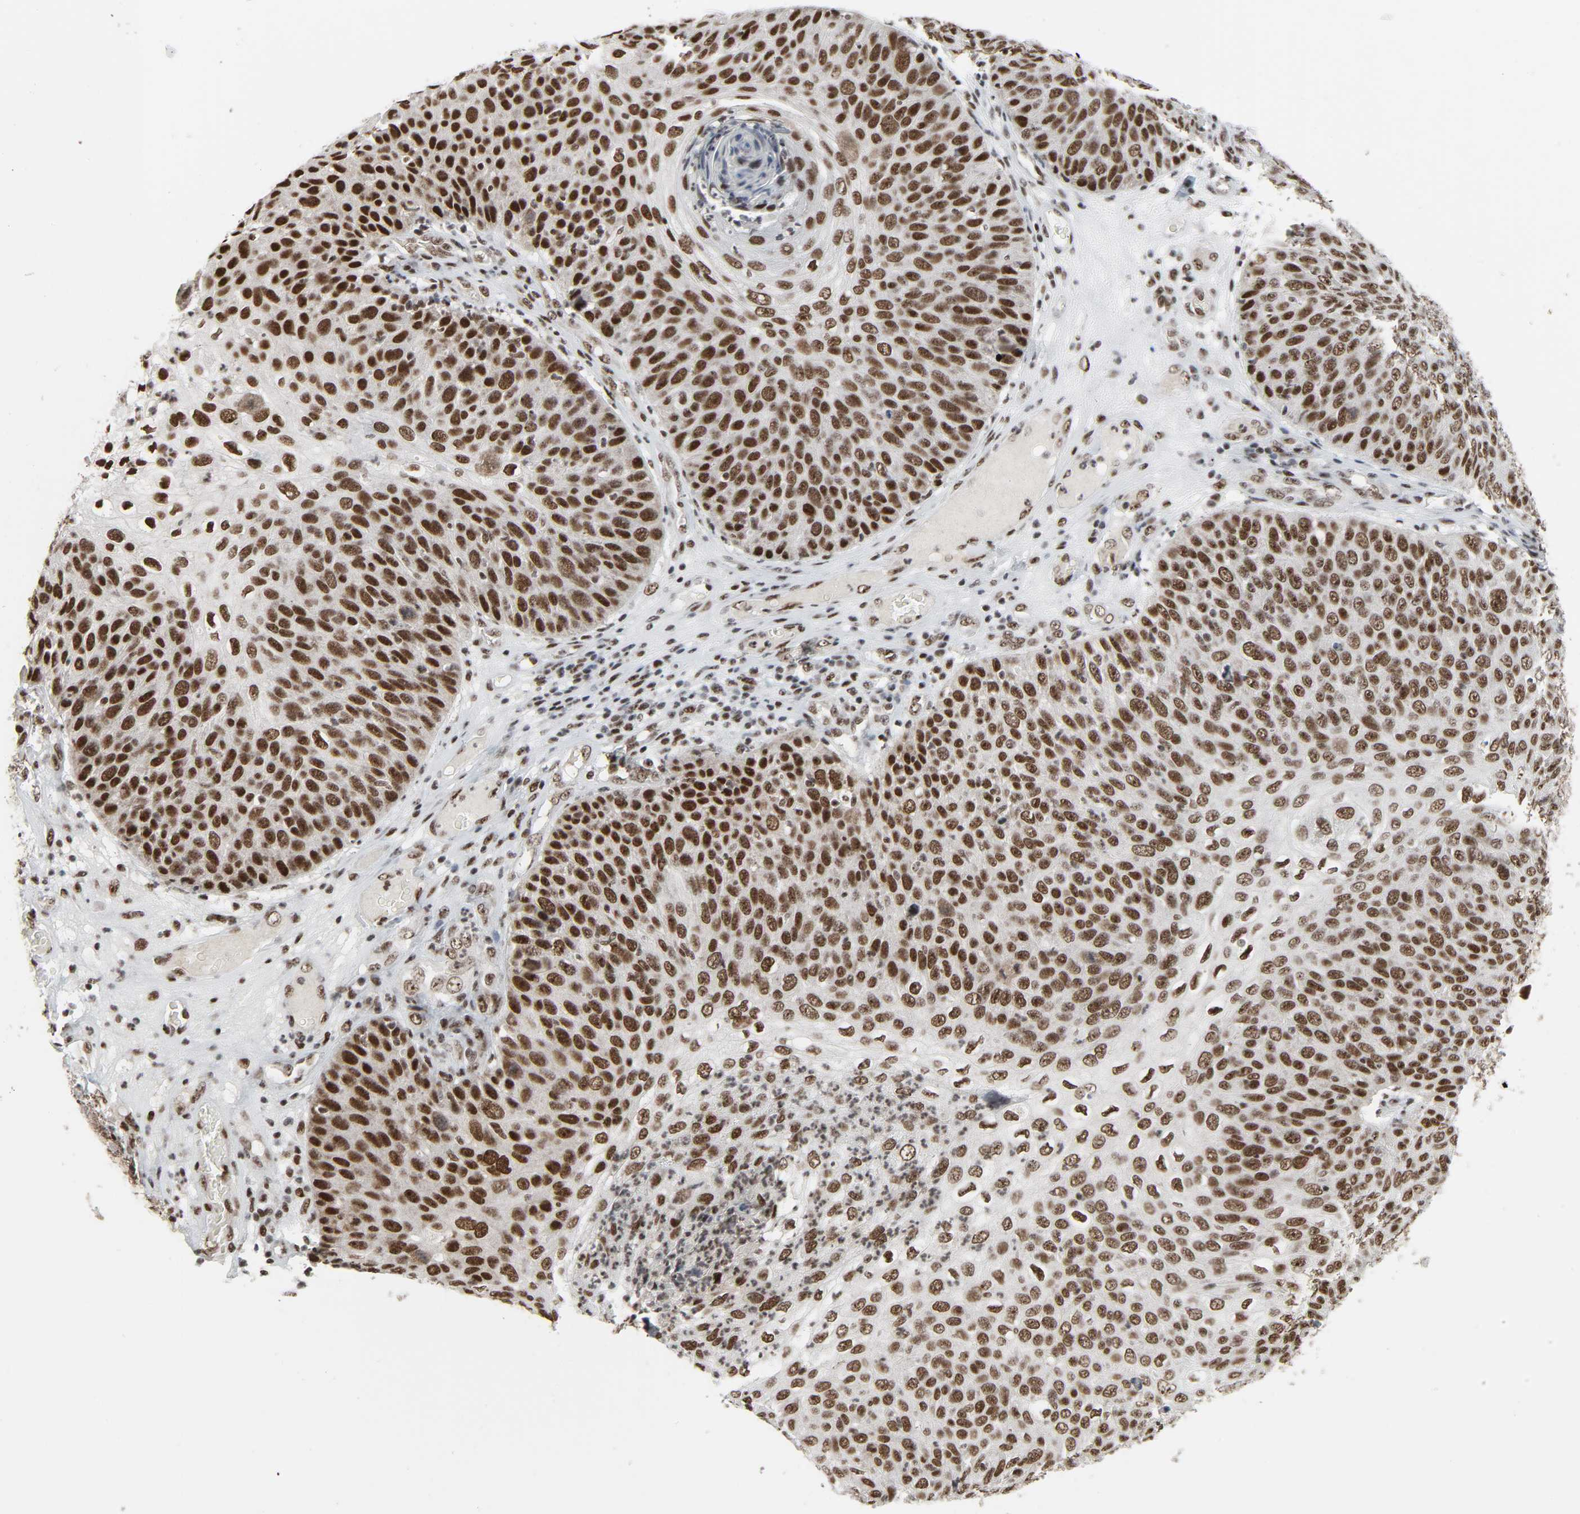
{"staining": {"intensity": "strong", "quantity": ">75%", "location": "nuclear"}, "tissue": "skin cancer", "cell_type": "Tumor cells", "image_type": "cancer", "snomed": [{"axis": "morphology", "description": "Squamous cell carcinoma, NOS"}, {"axis": "topography", "description": "Skin"}], "caption": "DAB immunohistochemical staining of human skin cancer demonstrates strong nuclear protein expression in about >75% of tumor cells.", "gene": "CDK7", "patient": {"sex": "male", "age": 87}}